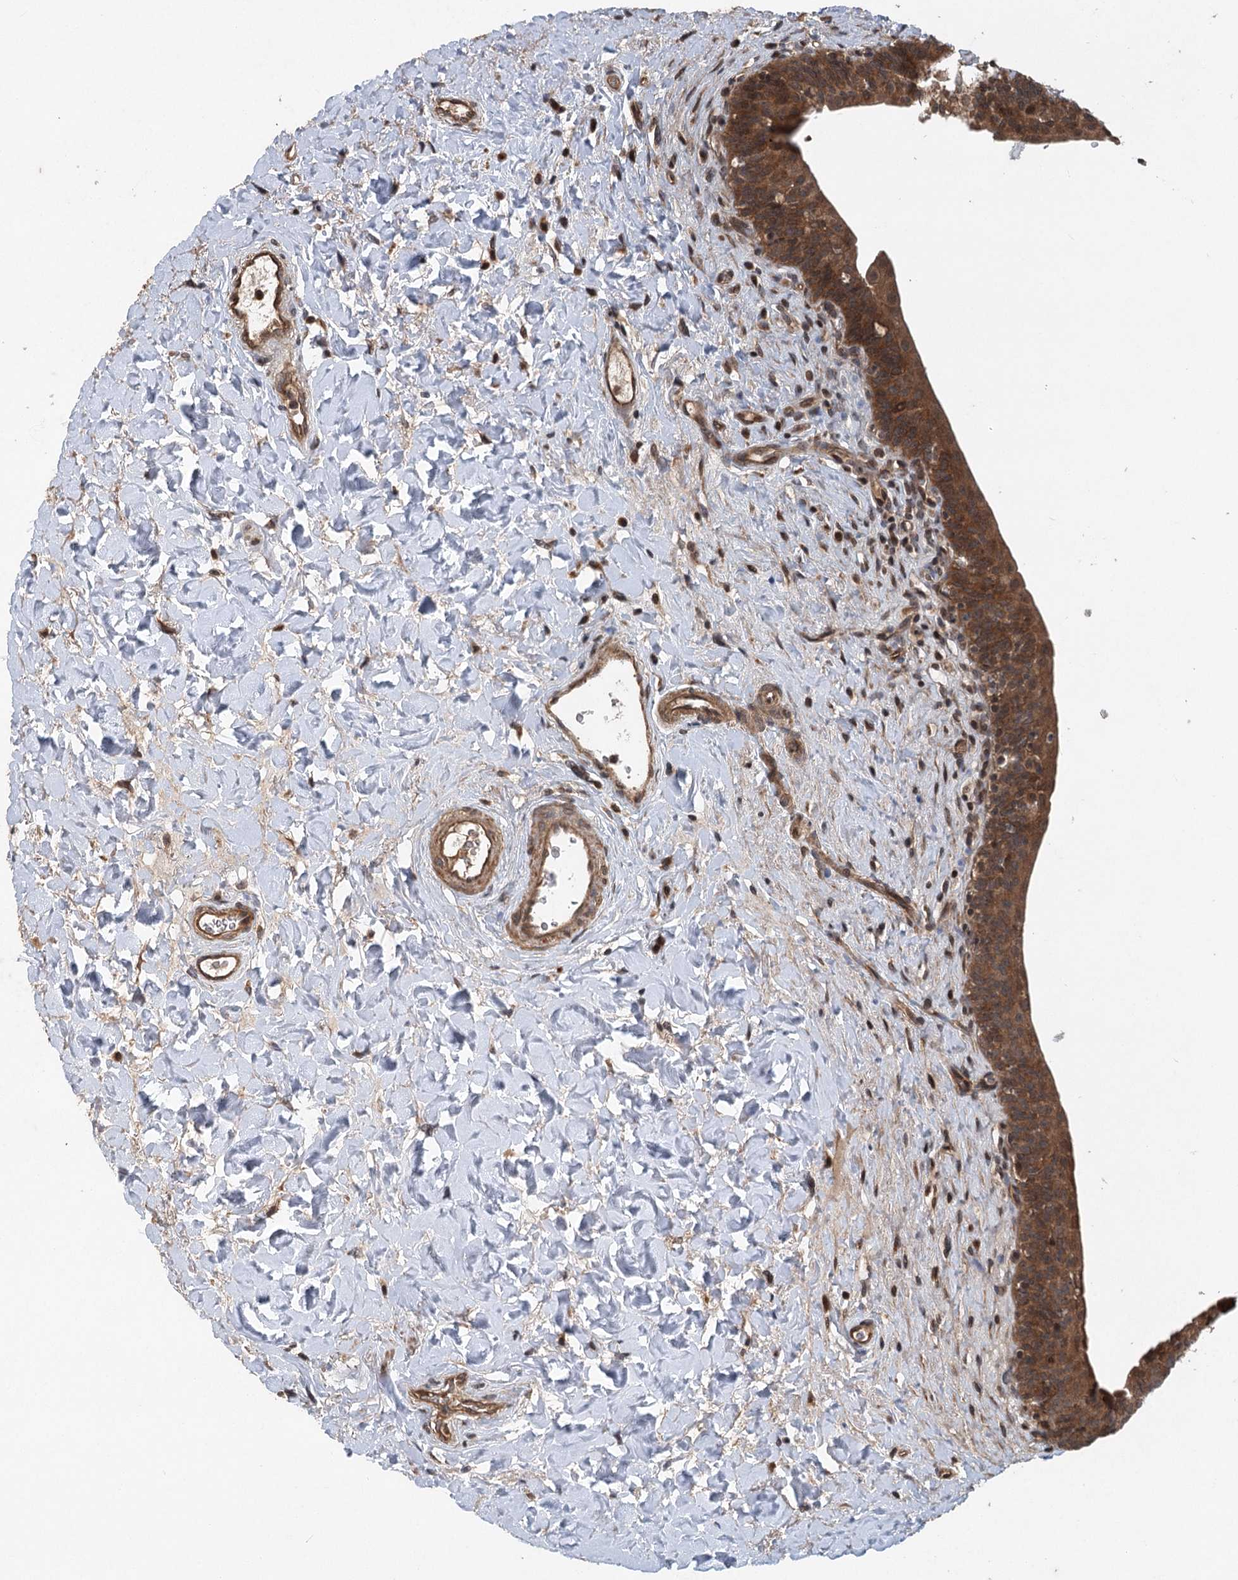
{"staining": {"intensity": "moderate", "quantity": ">75%", "location": "cytoplasmic/membranous"}, "tissue": "urinary bladder", "cell_type": "Urothelial cells", "image_type": "normal", "snomed": [{"axis": "morphology", "description": "Normal tissue, NOS"}, {"axis": "topography", "description": "Urinary bladder"}], "caption": "IHC (DAB) staining of unremarkable urinary bladder displays moderate cytoplasmic/membranous protein staining in about >75% of urothelial cells.", "gene": "INSIG2", "patient": {"sex": "male", "age": 83}}